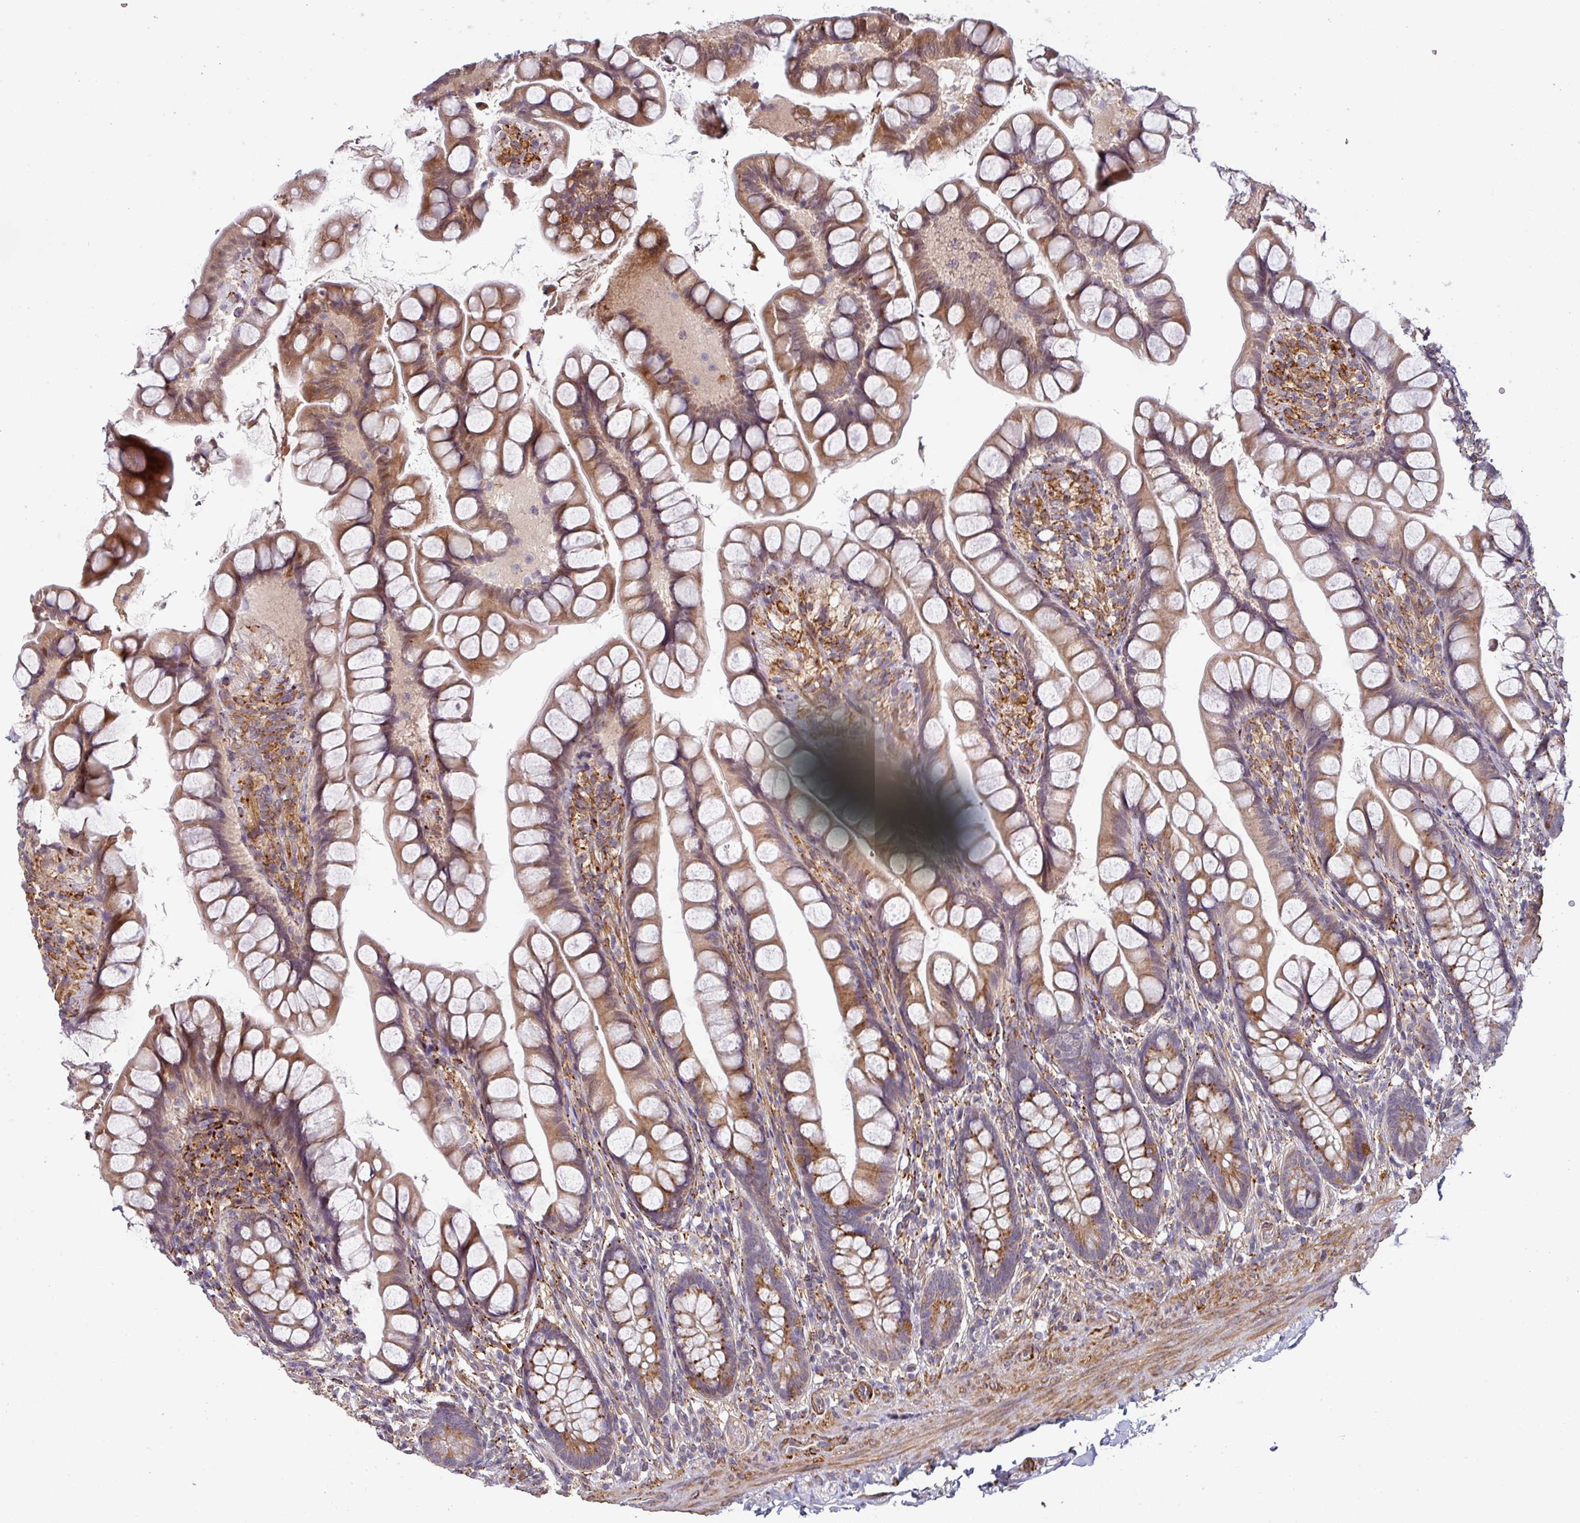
{"staining": {"intensity": "moderate", "quantity": ">75%", "location": "cytoplasmic/membranous"}, "tissue": "small intestine", "cell_type": "Glandular cells", "image_type": "normal", "snomed": [{"axis": "morphology", "description": "Normal tissue, NOS"}, {"axis": "topography", "description": "Small intestine"}], "caption": "Small intestine stained for a protein displays moderate cytoplasmic/membranous positivity in glandular cells. The staining is performed using DAB (3,3'-diaminobenzidine) brown chromogen to label protein expression. The nuclei are counter-stained blue using hematoxylin.", "gene": "ZNF268", "patient": {"sex": "male", "age": 70}}